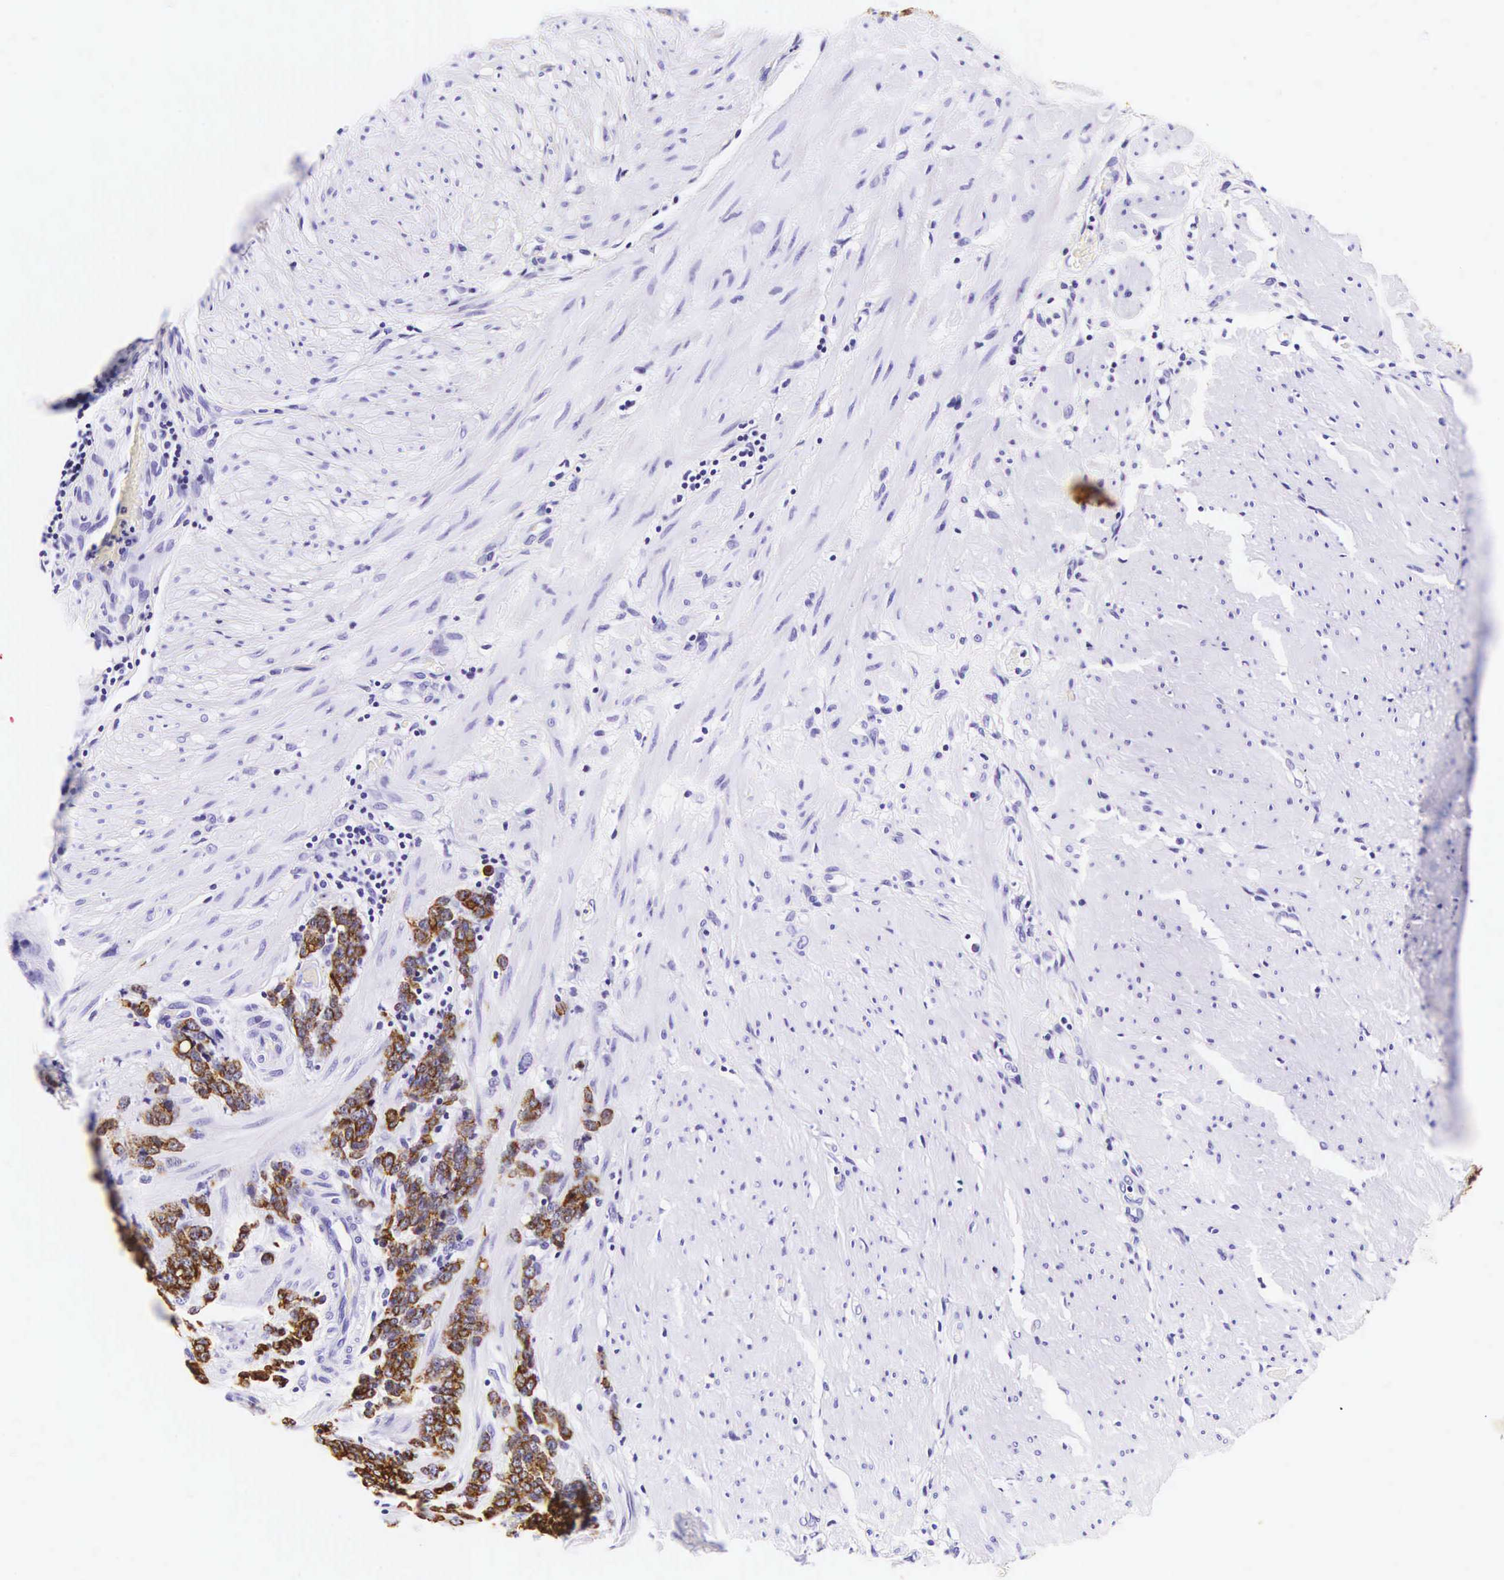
{"staining": {"intensity": "strong", "quantity": ">75%", "location": "cytoplasmic/membranous"}, "tissue": "stomach cancer", "cell_type": "Tumor cells", "image_type": "cancer", "snomed": [{"axis": "morphology", "description": "Adenocarcinoma, NOS"}, {"axis": "topography", "description": "Stomach, lower"}], "caption": "Approximately >75% of tumor cells in human adenocarcinoma (stomach) demonstrate strong cytoplasmic/membranous protein positivity as visualized by brown immunohistochemical staining.", "gene": "KRT18", "patient": {"sex": "male", "age": 88}}